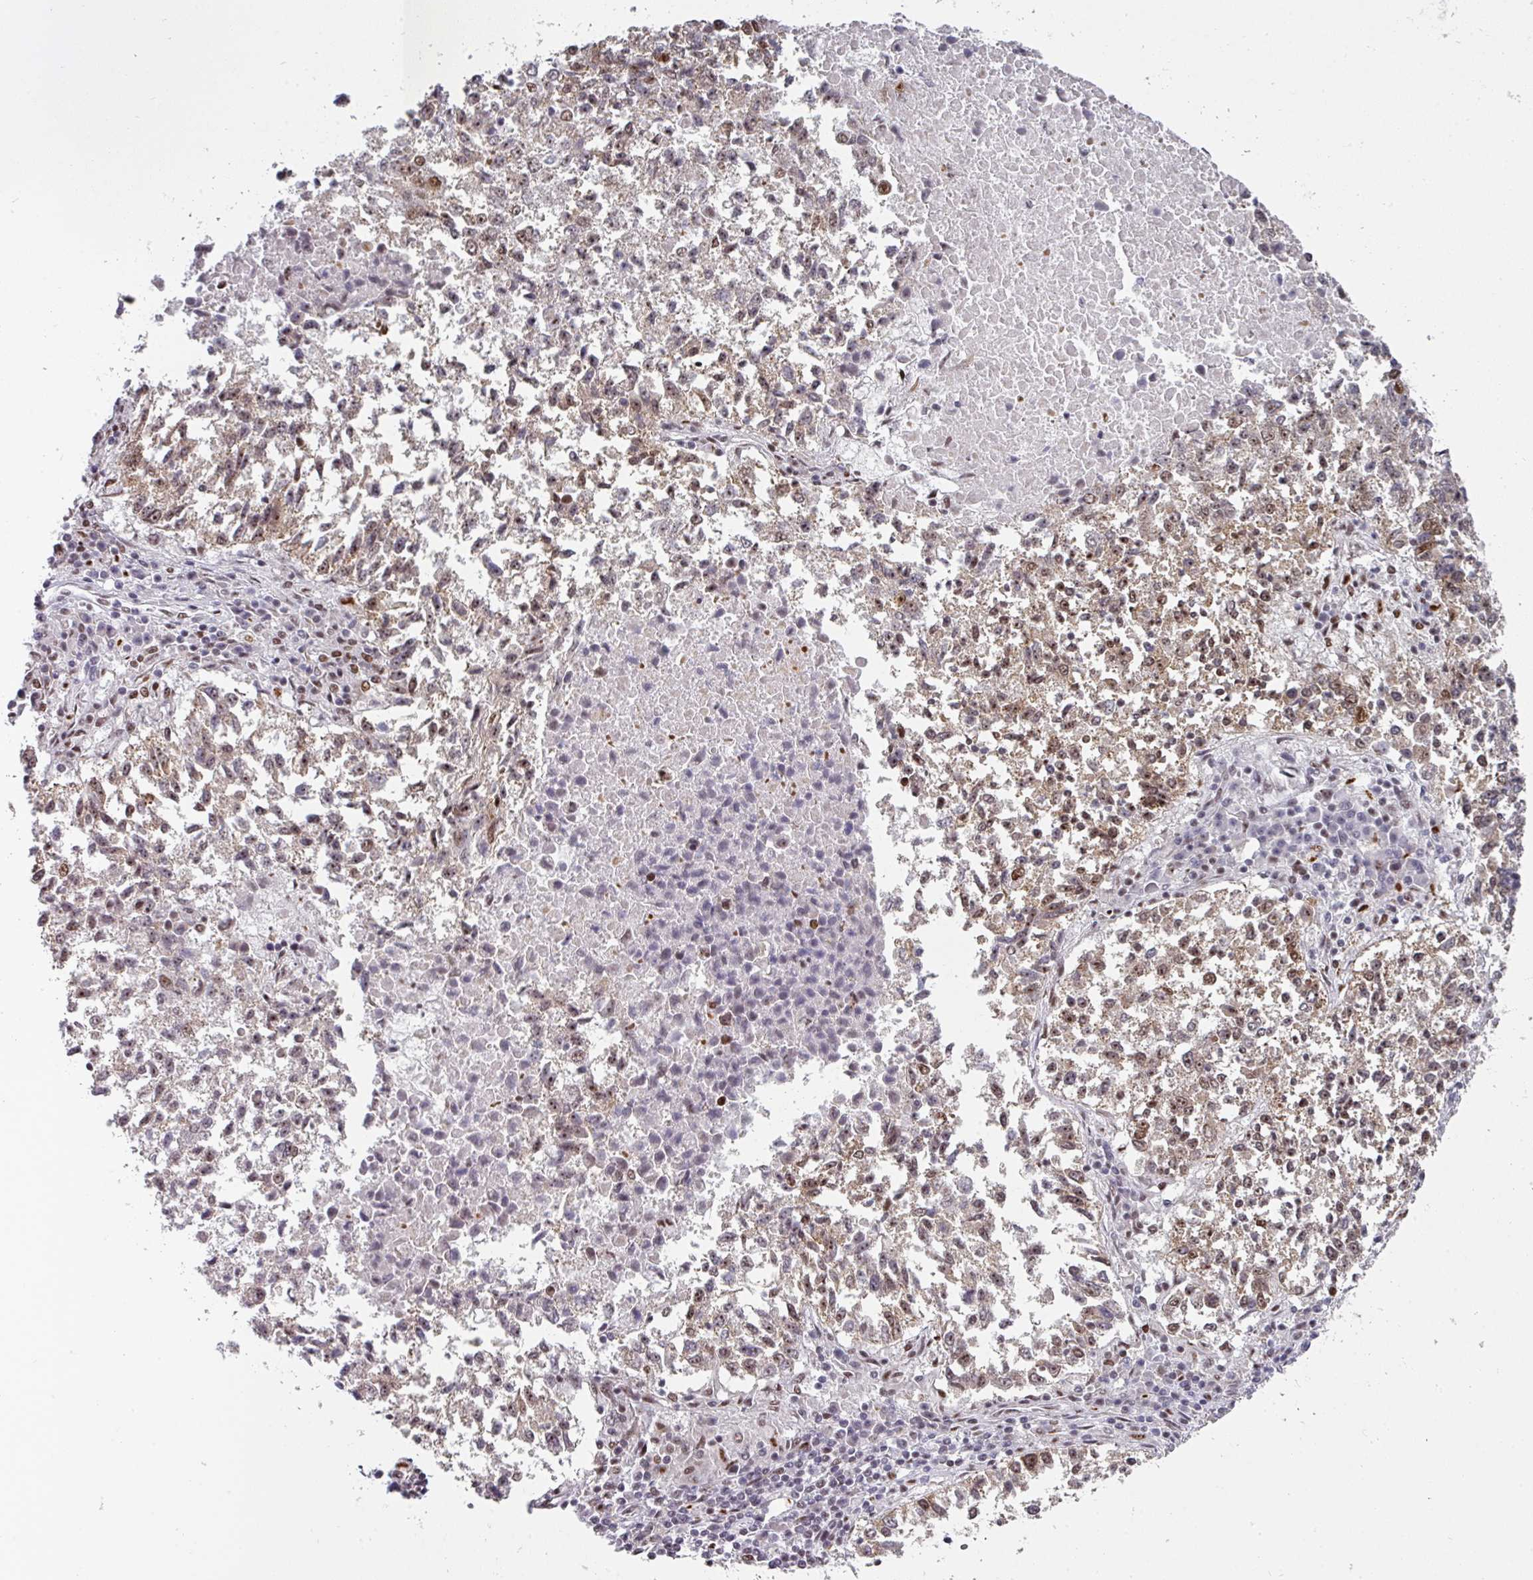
{"staining": {"intensity": "moderate", "quantity": "25%-75%", "location": "nuclear"}, "tissue": "lung cancer", "cell_type": "Tumor cells", "image_type": "cancer", "snomed": [{"axis": "morphology", "description": "Squamous cell carcinoma, NOS"}, {"axis": "topography", "description": "Lung"}], "caption": "Immunohistochemistry (DAB) staining of lung squamous cell carcinoma demonstrates moderate nuclear protein staining in approximately 25%-75% of tumor cells.", "gene": "RAD50", "patient": {"sex": "male", "age": 73}}